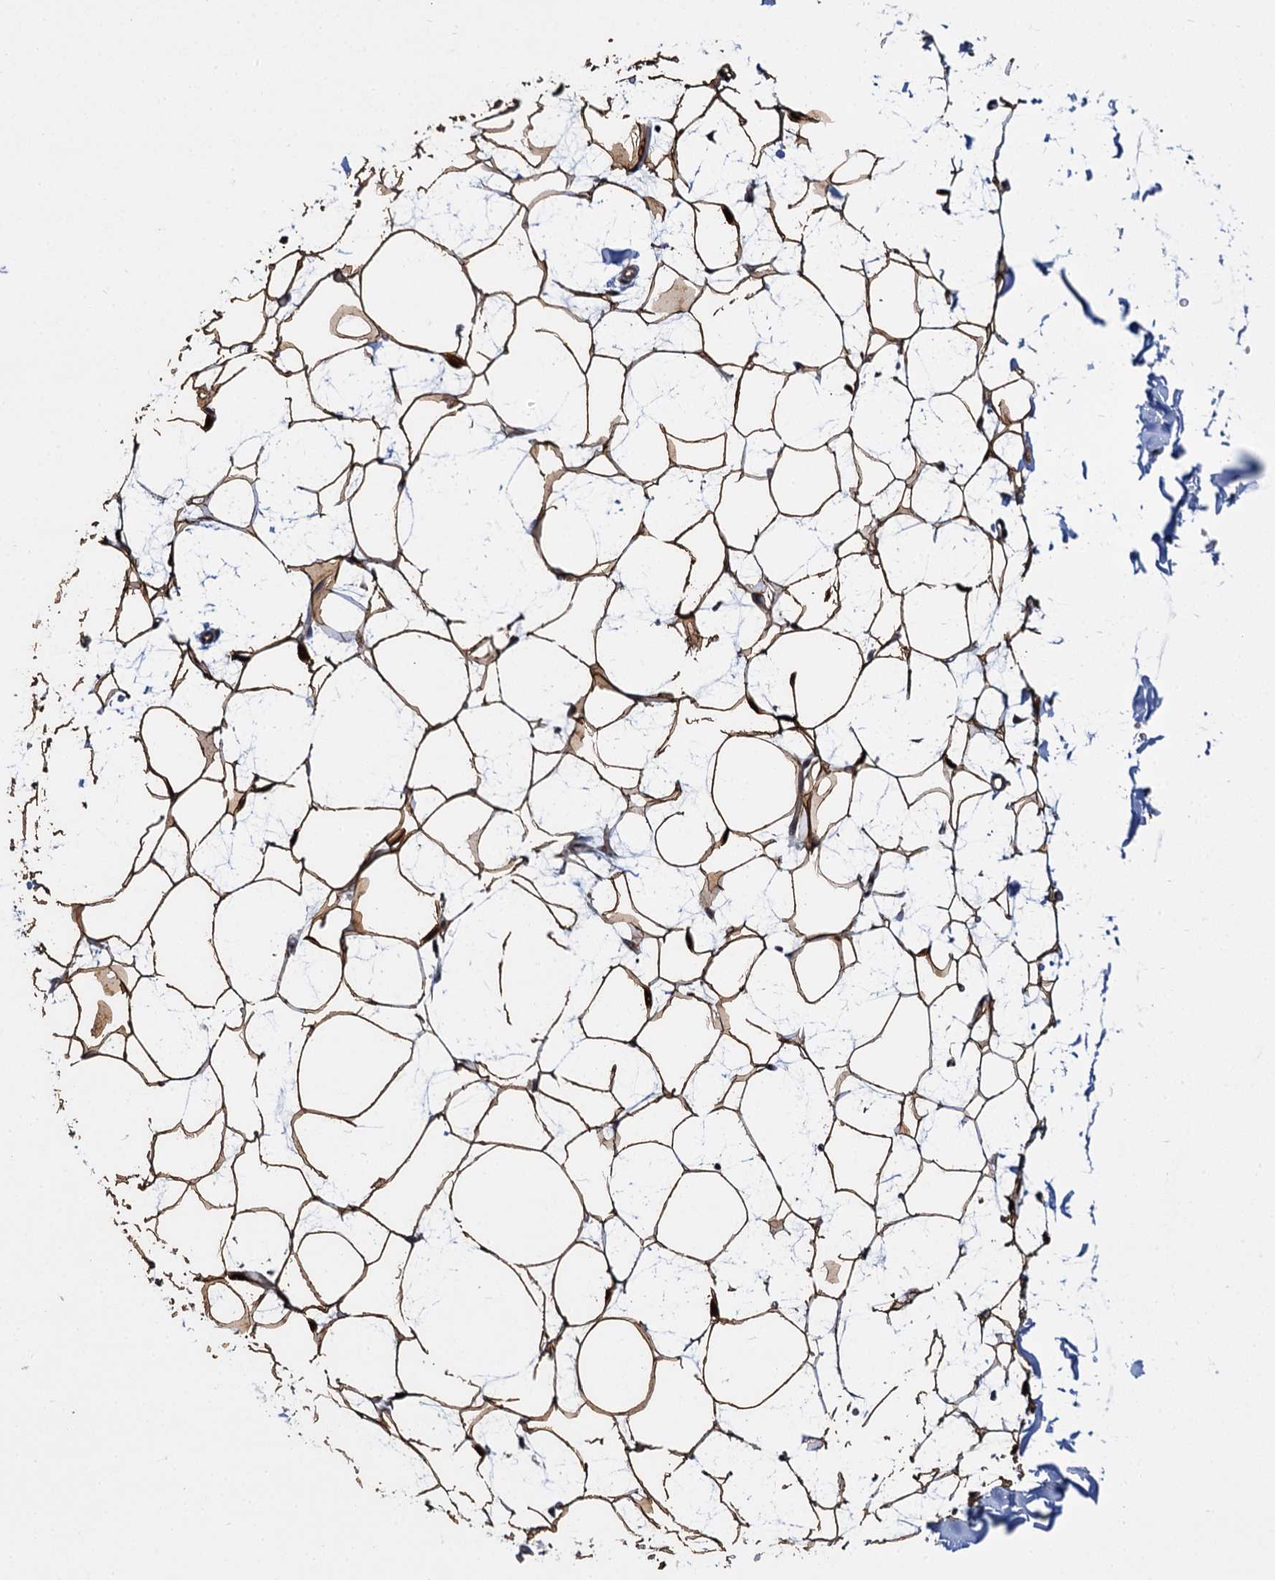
{"staining": {"intensity": "strong", "quantity": ">75%", "location": "cytoplasmic/membranous,nuclear"}, "tissue": "adipose tissue", "cell_type": "Adipocytes", "image_type": "normal", "snomed": [{"axis": "morphology", "description": "Normal tissue, NOS"}, {"axis": "topography", "description": "Breast"}], "caption": "Adipose tissue stained with DAB immunohistochemistry exhibits high levels of strong cytoplasmic/membranous,nuclear expression in approximately >75% of adipocytes.", "gene": "GAL3ST4", "patient": {"sex": "female", "age": 23}}